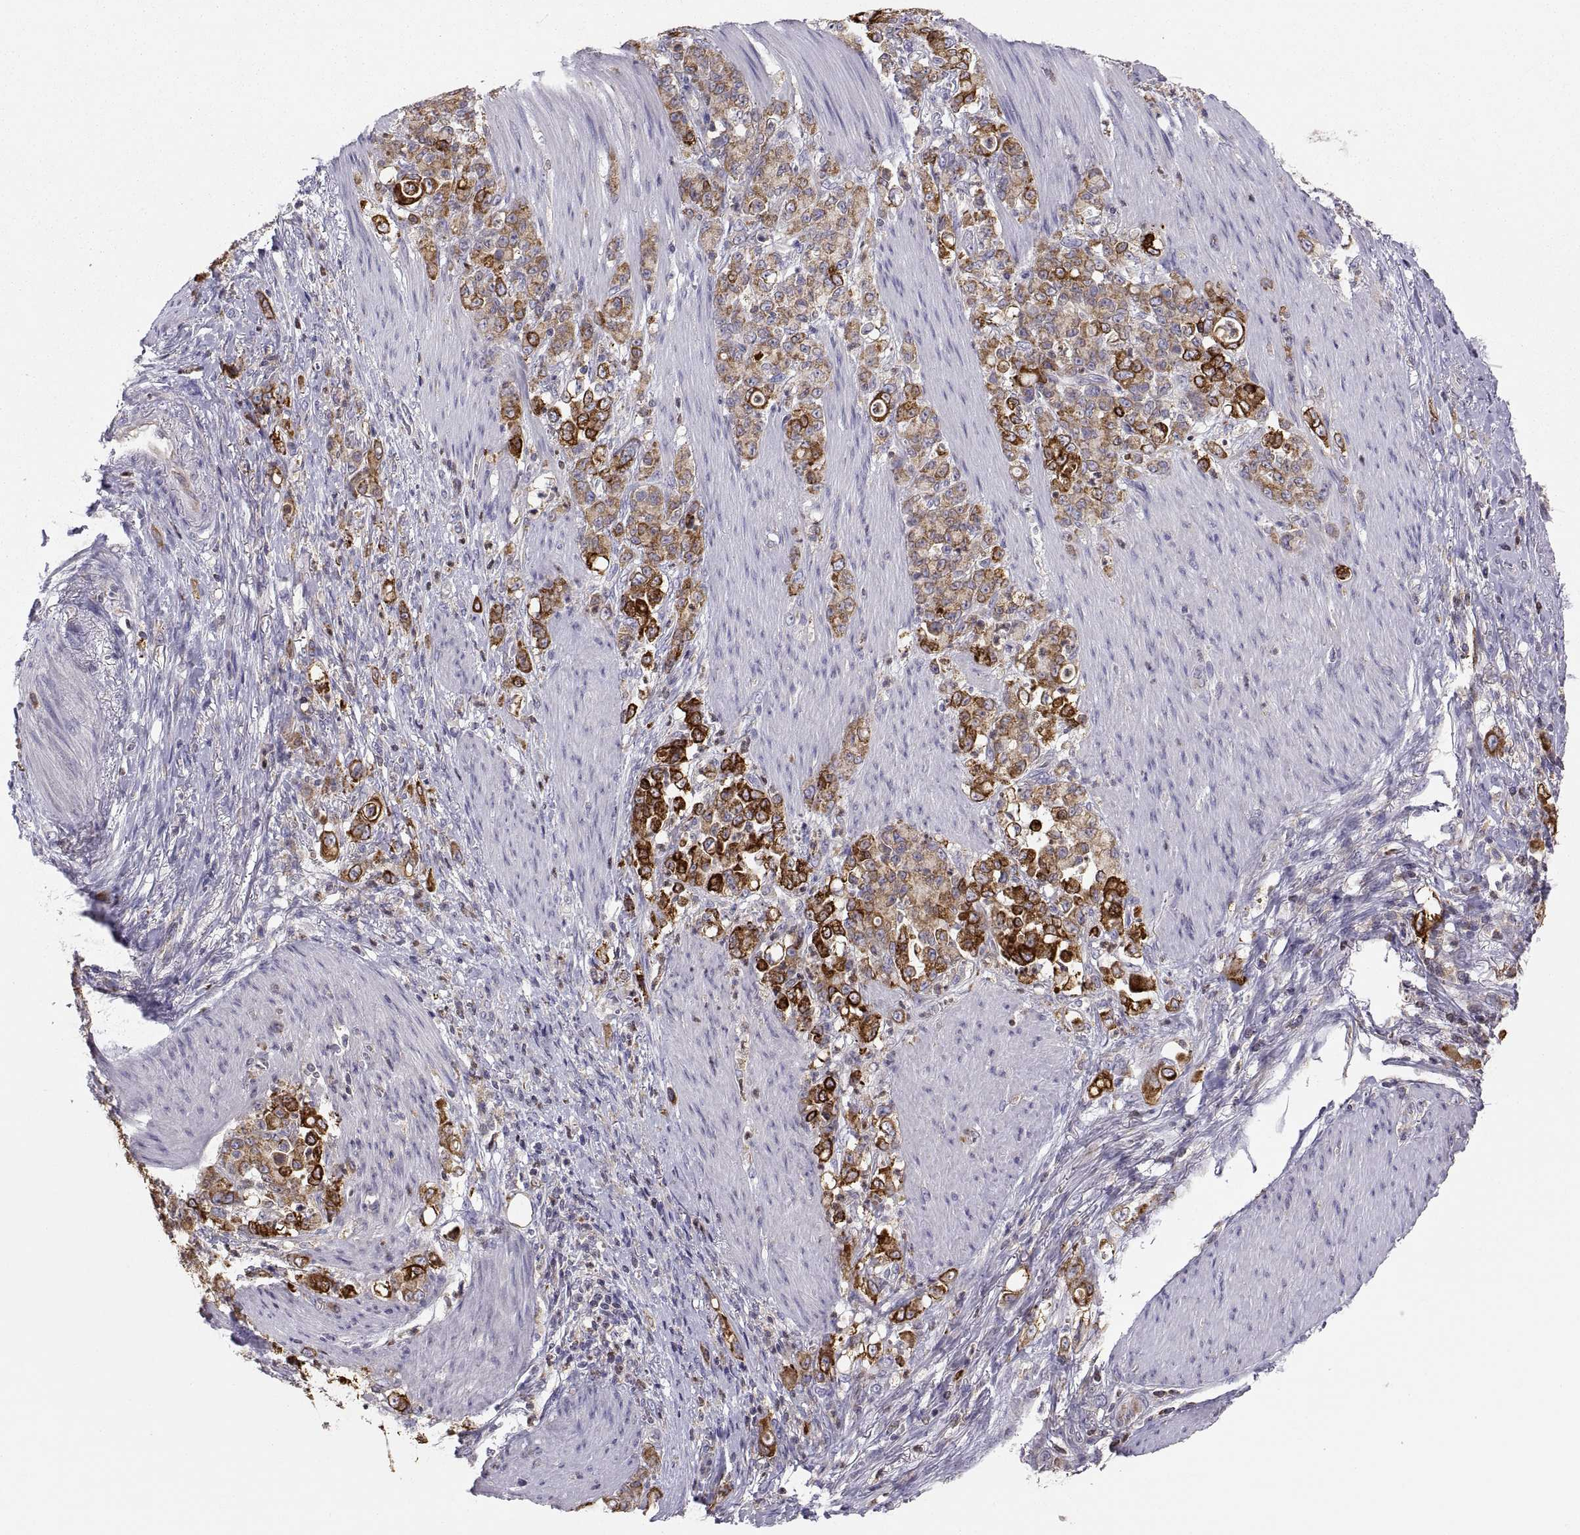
{"staining": {"intensity": "strong", "quantity": "25%-75%", "location": "cytoplasmic/membranous"}, "tissue": "stomach cancer", "cell_type": "Tumor cells", "image_type": "cancer", "snomed": [{"axis": "morphology", "description": "Adenocarcinoma, NOS"}, {"axis": "topography", "description": "Stomach"}], "caption": "Adenocarcinoma (stomach) was stained to show a protein in brown. There is high levels of strong cytoplasmic/membranous staining in about 25%-75% of tumor cells.", "gene": "ERO1A", "patient": {"sex": "female", "age": 79}}